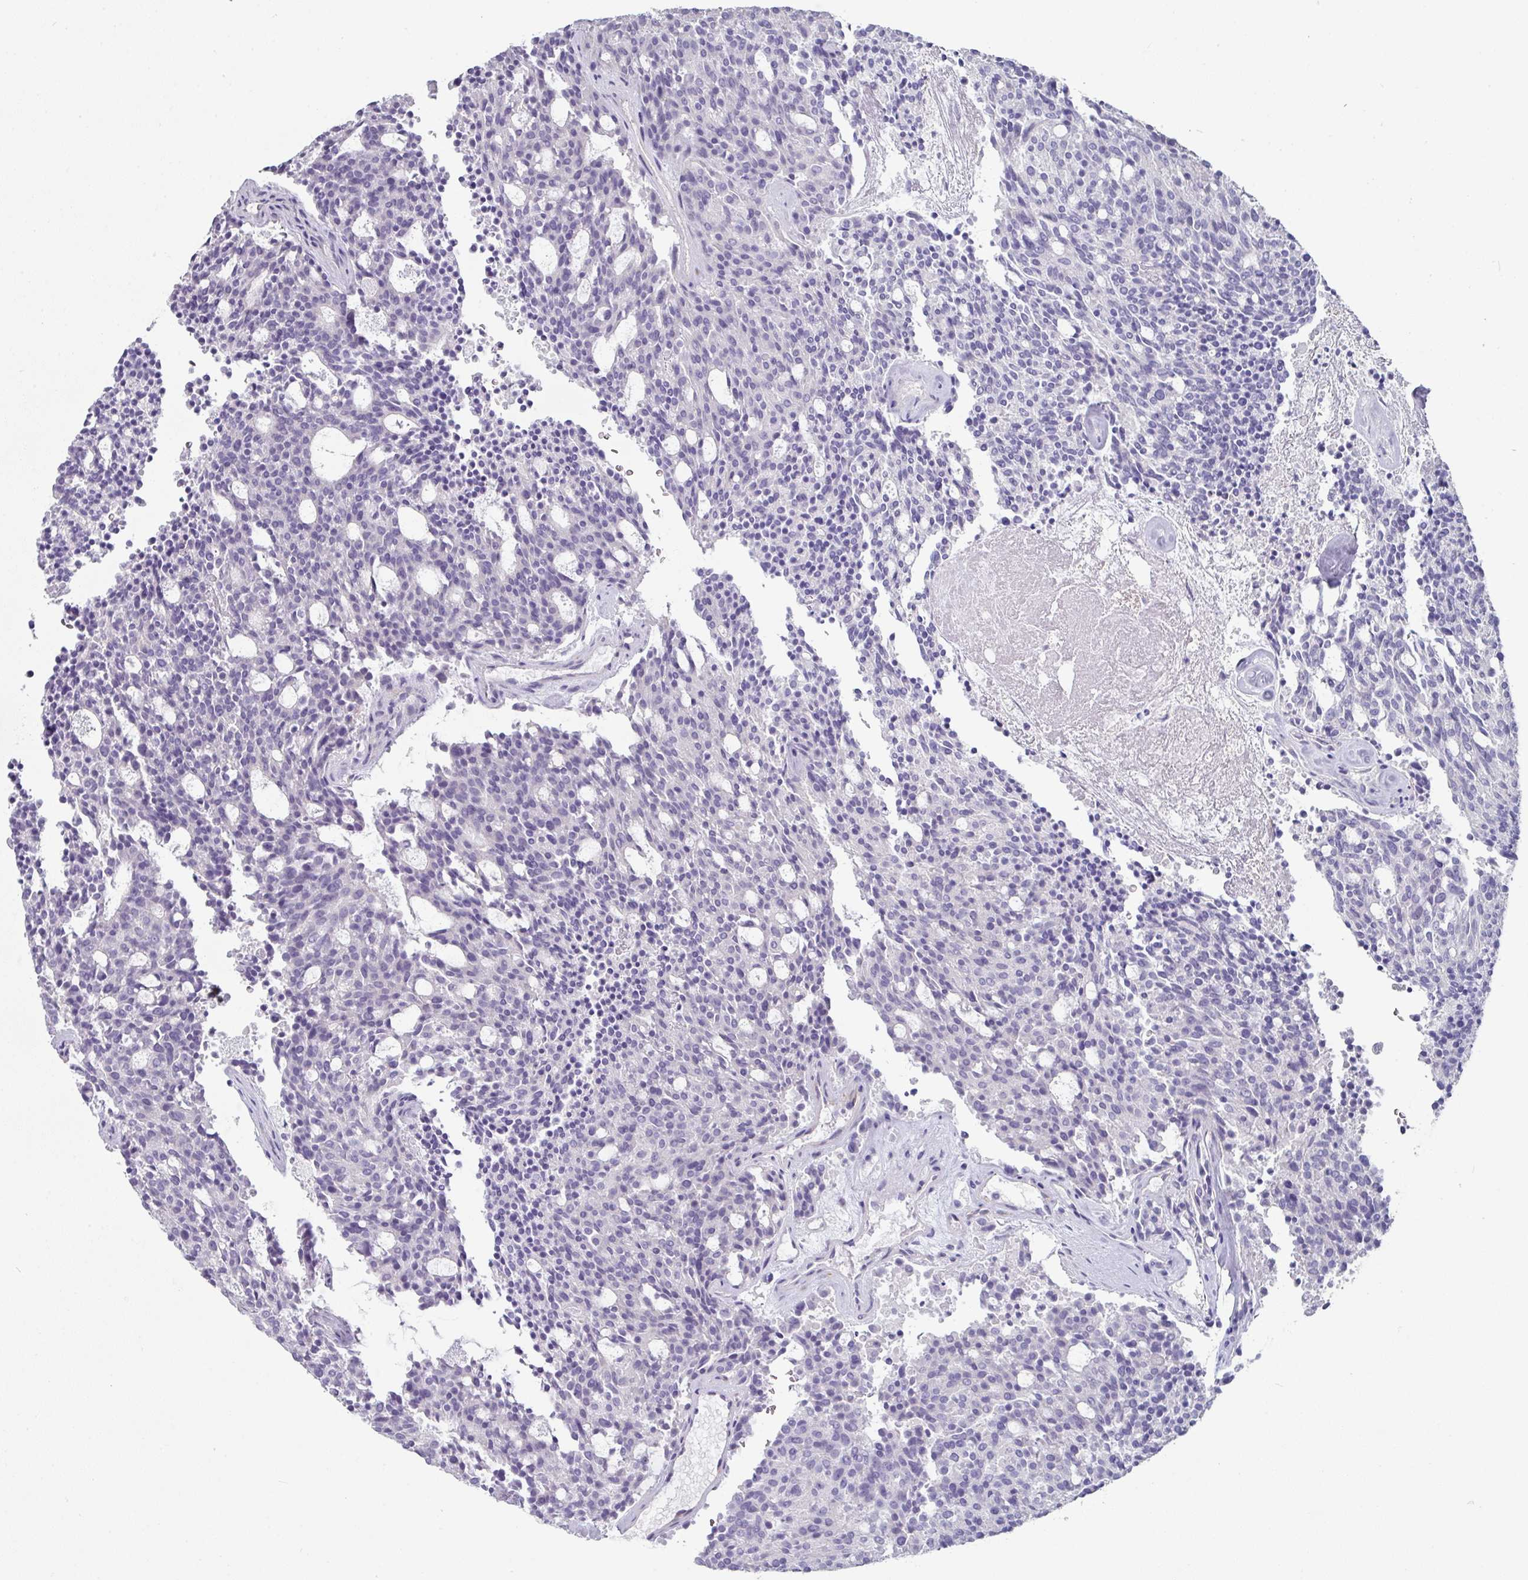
{"staining": {"intensity": "negative", "quantity": "none", "location": "none"}, "tissue": "carcinoid", "cell_type": "Tumor cells", "image_type": "cancer", "snomed": [{"axis": "morphology", "description": "Carcinoid, malignant, NOS"}, {"axis": "topography", "description": "Pancreas"}], "caption": "Tumor cells show no significant expression in carcinoid (malignant).", "gene": "SLC17A7", "patient": {"sex": "female", "age": 54}}